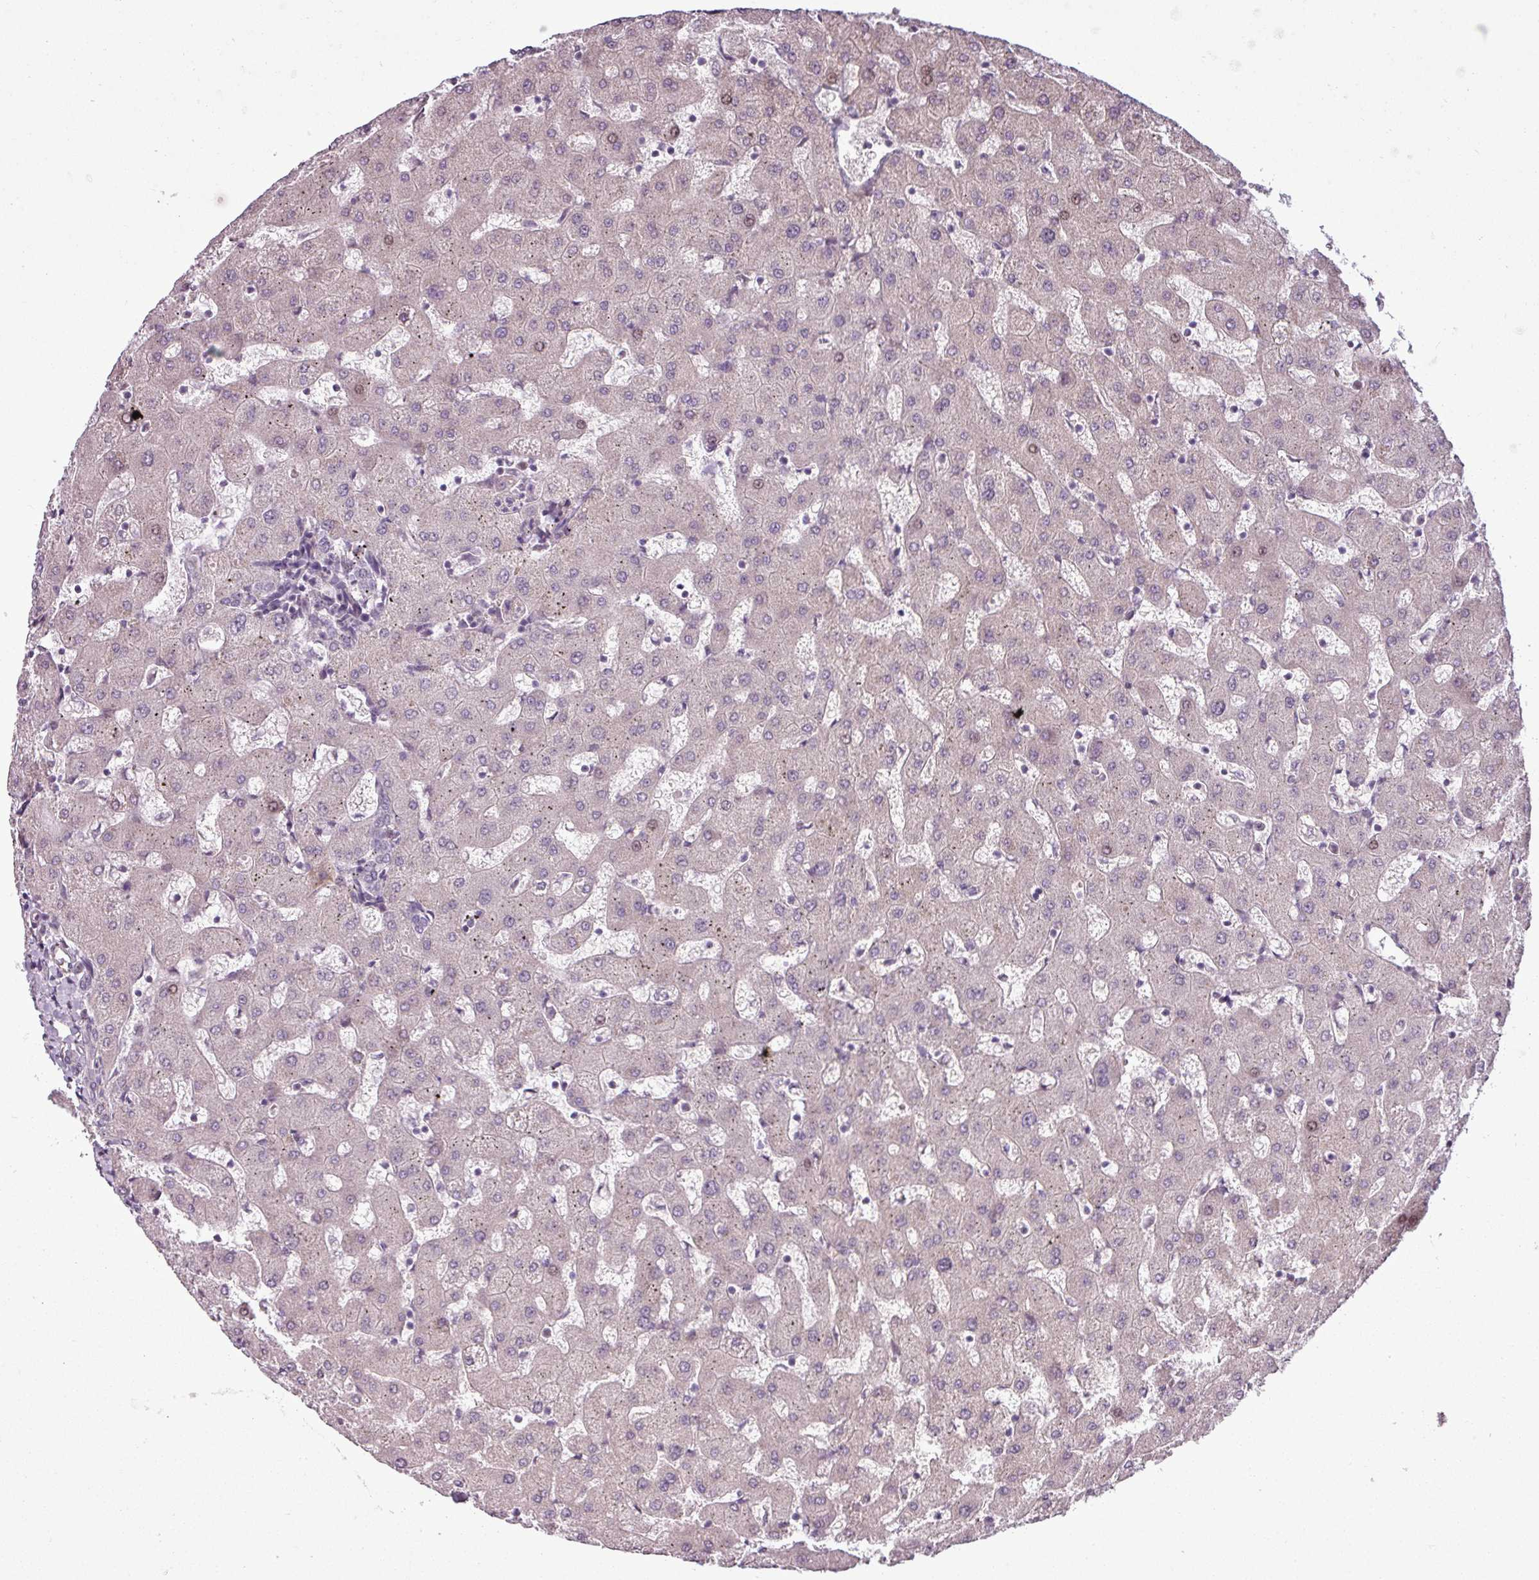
{"staining": {"intensity": "negative", "quantity": "none", "location": "none"}, "tissue": "liver", "cell_type": "Cholangiocytes", "image_type": "normal", "snomed": [{"axis": "morphology", "description": "Normal tissue, NOS"}, {"axis": "topography", "description": "Liver"}], "caption": "An IHC image of normal liver is shown. There is no staining in cholangiocytes of liver. (DAB (3,3'-diaminobenzidine) IHC, high magnification).", "gene": "GPT2", "patient": {"sex": "female", "age": 63}}